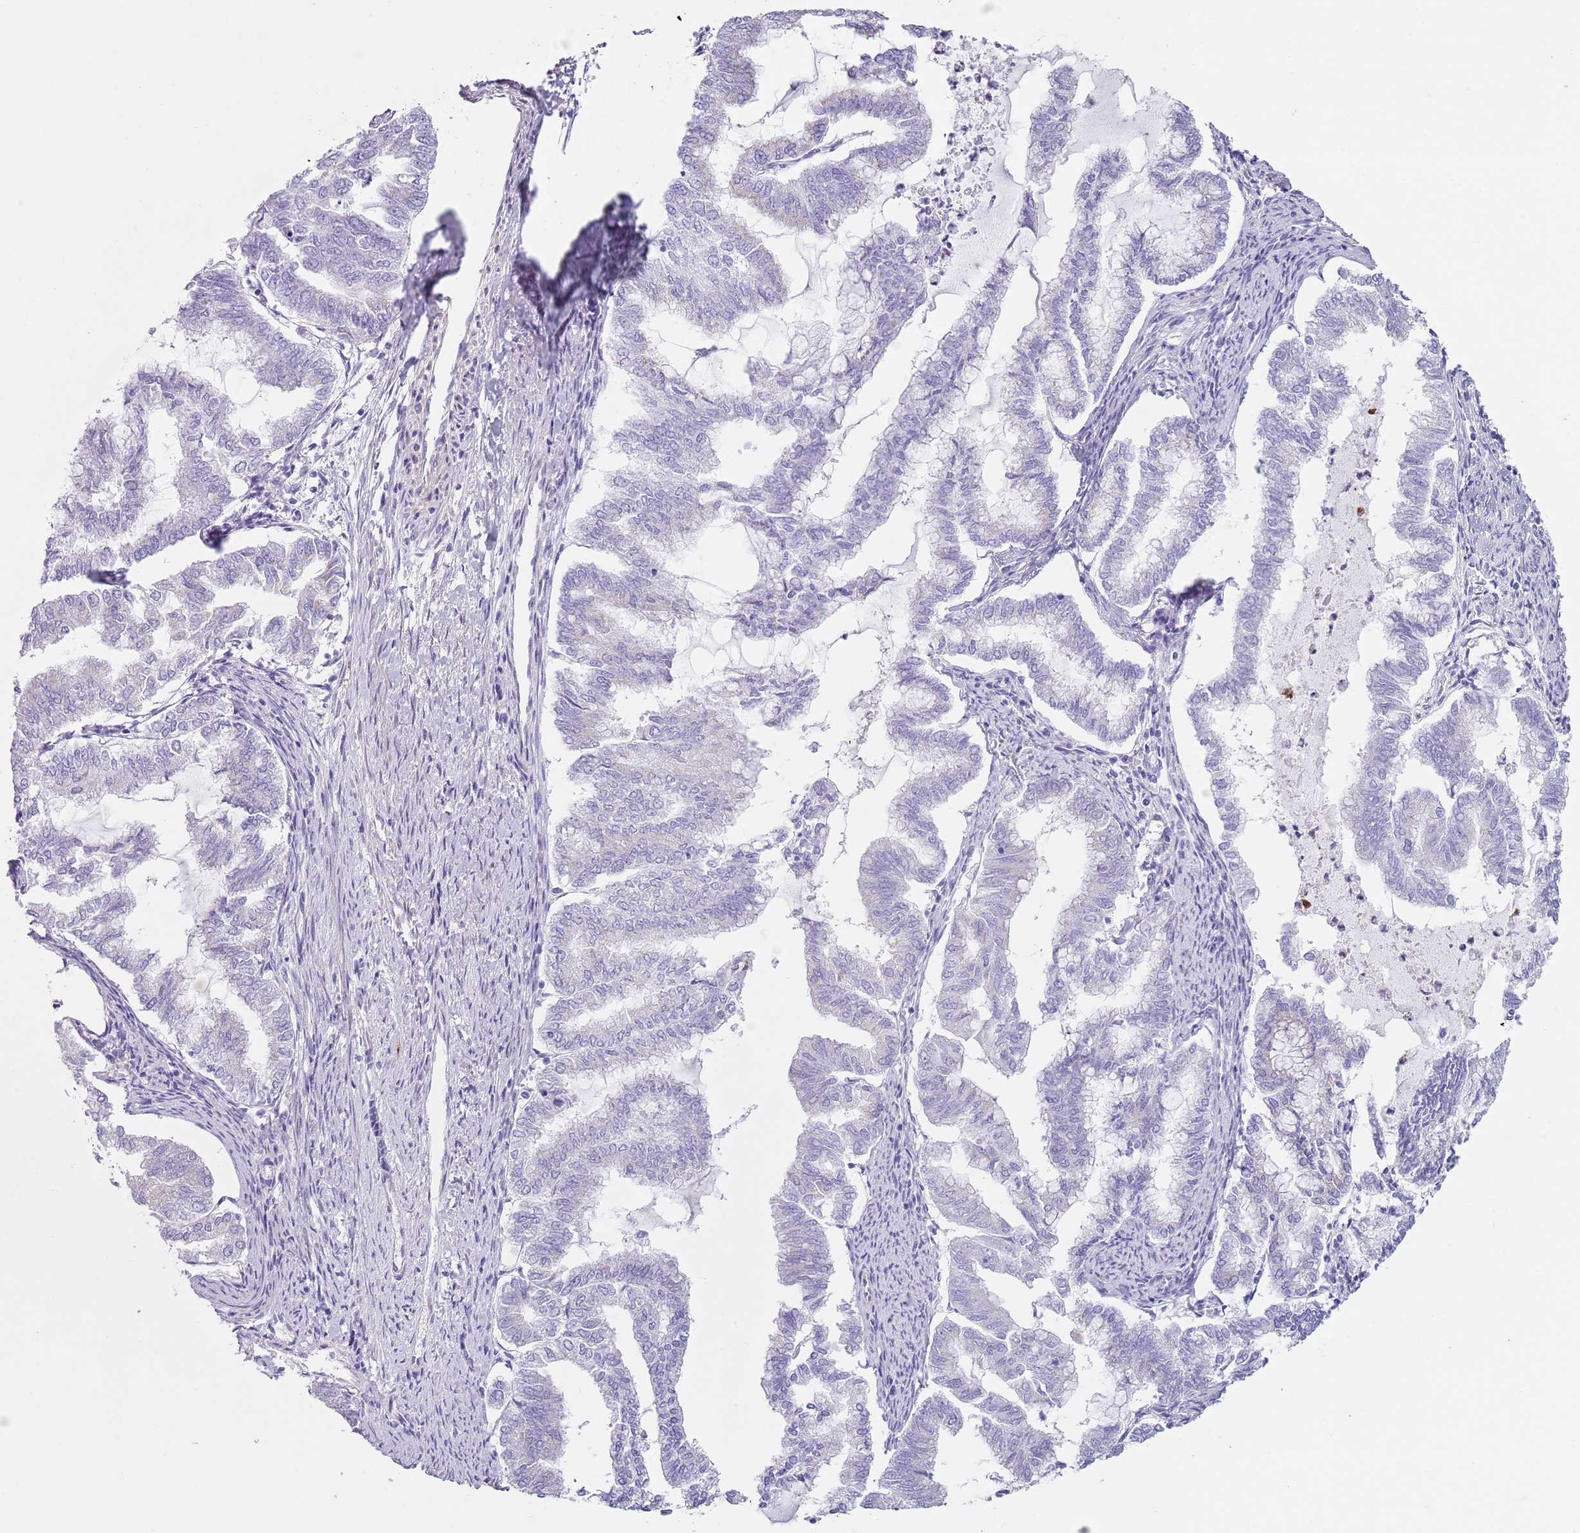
{"staining": {"intensity": "negative", "quantity": "none", "location": "none"}, "tissue": "endometrial cancer", "cell_type": "Tumor cells", "image_type": "cancer", "snomed": [{"axis": "morphology", "description": "Adenocarcinoma, NOS"}, {"axis": "topography", "description": "Endometrium"}], "caption": "Immunohistochemical staining of endometrial adenocarcinoma exhibits no significant staining in tumor cells. (DAB IHC visualized using brightfield microscopy, high magnification).", "gene": "CD177", "patient": {"sex": "female", "age": 79}}